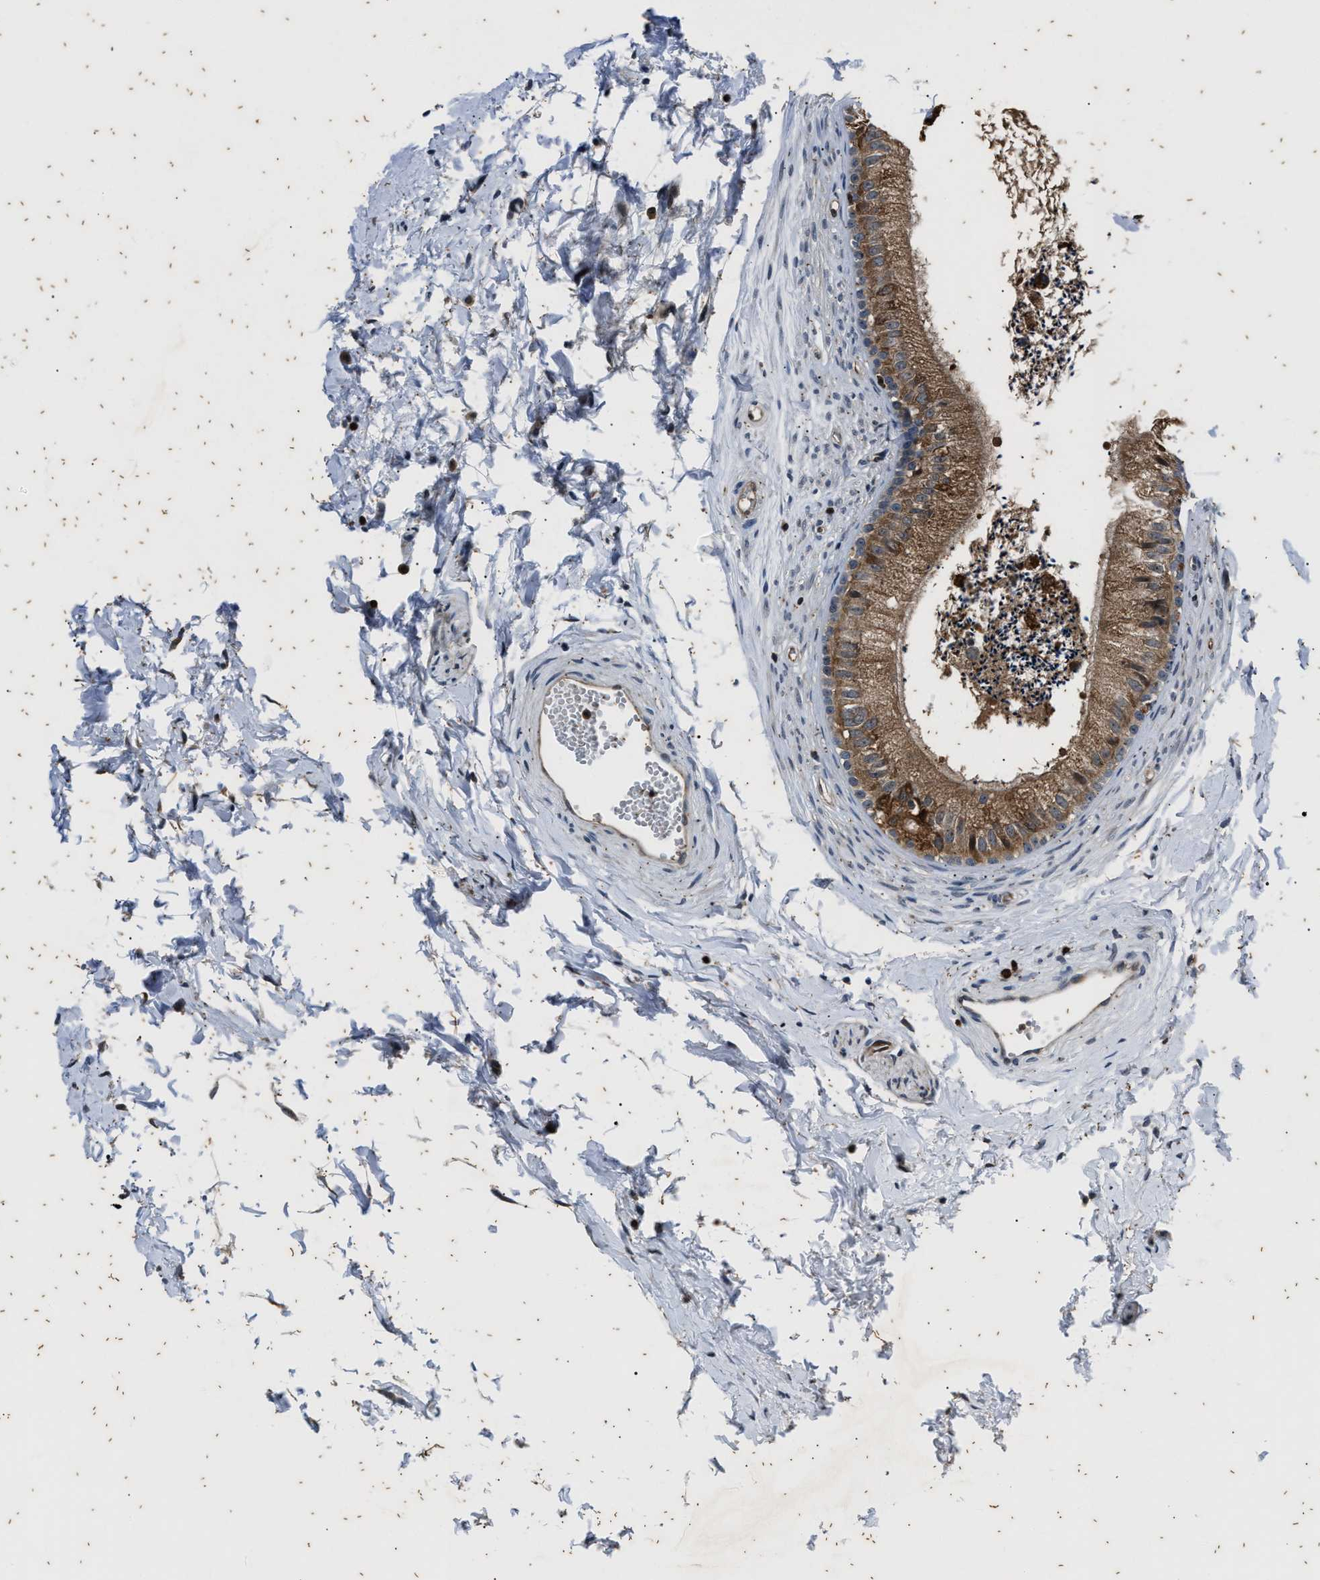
{"staining": {"intensity": "moderate", "quantity": ">75%", "location": "cytoplasmic/membranous"}, "tissue": "epididymis", "cell_type": "Glandular cells", "image_type": "normal", "snomed": [{"axis": "morphology", "description": "Normal tissue, NOS"}, {"axis": "topography", "description": "Epididymis"}], "caption": "A high-resolution micrograph shows immunohistochemistry (IHC) staining of unremarkable epididymis, which reveals moderate cytoplasmic/membranous expression in about >75% of glandular cells. (brown staining indicates protein expression, while blue staining denotes nuclei).", "gene": "PTPN7", "patient": {"sex": "male", "age": 56}}